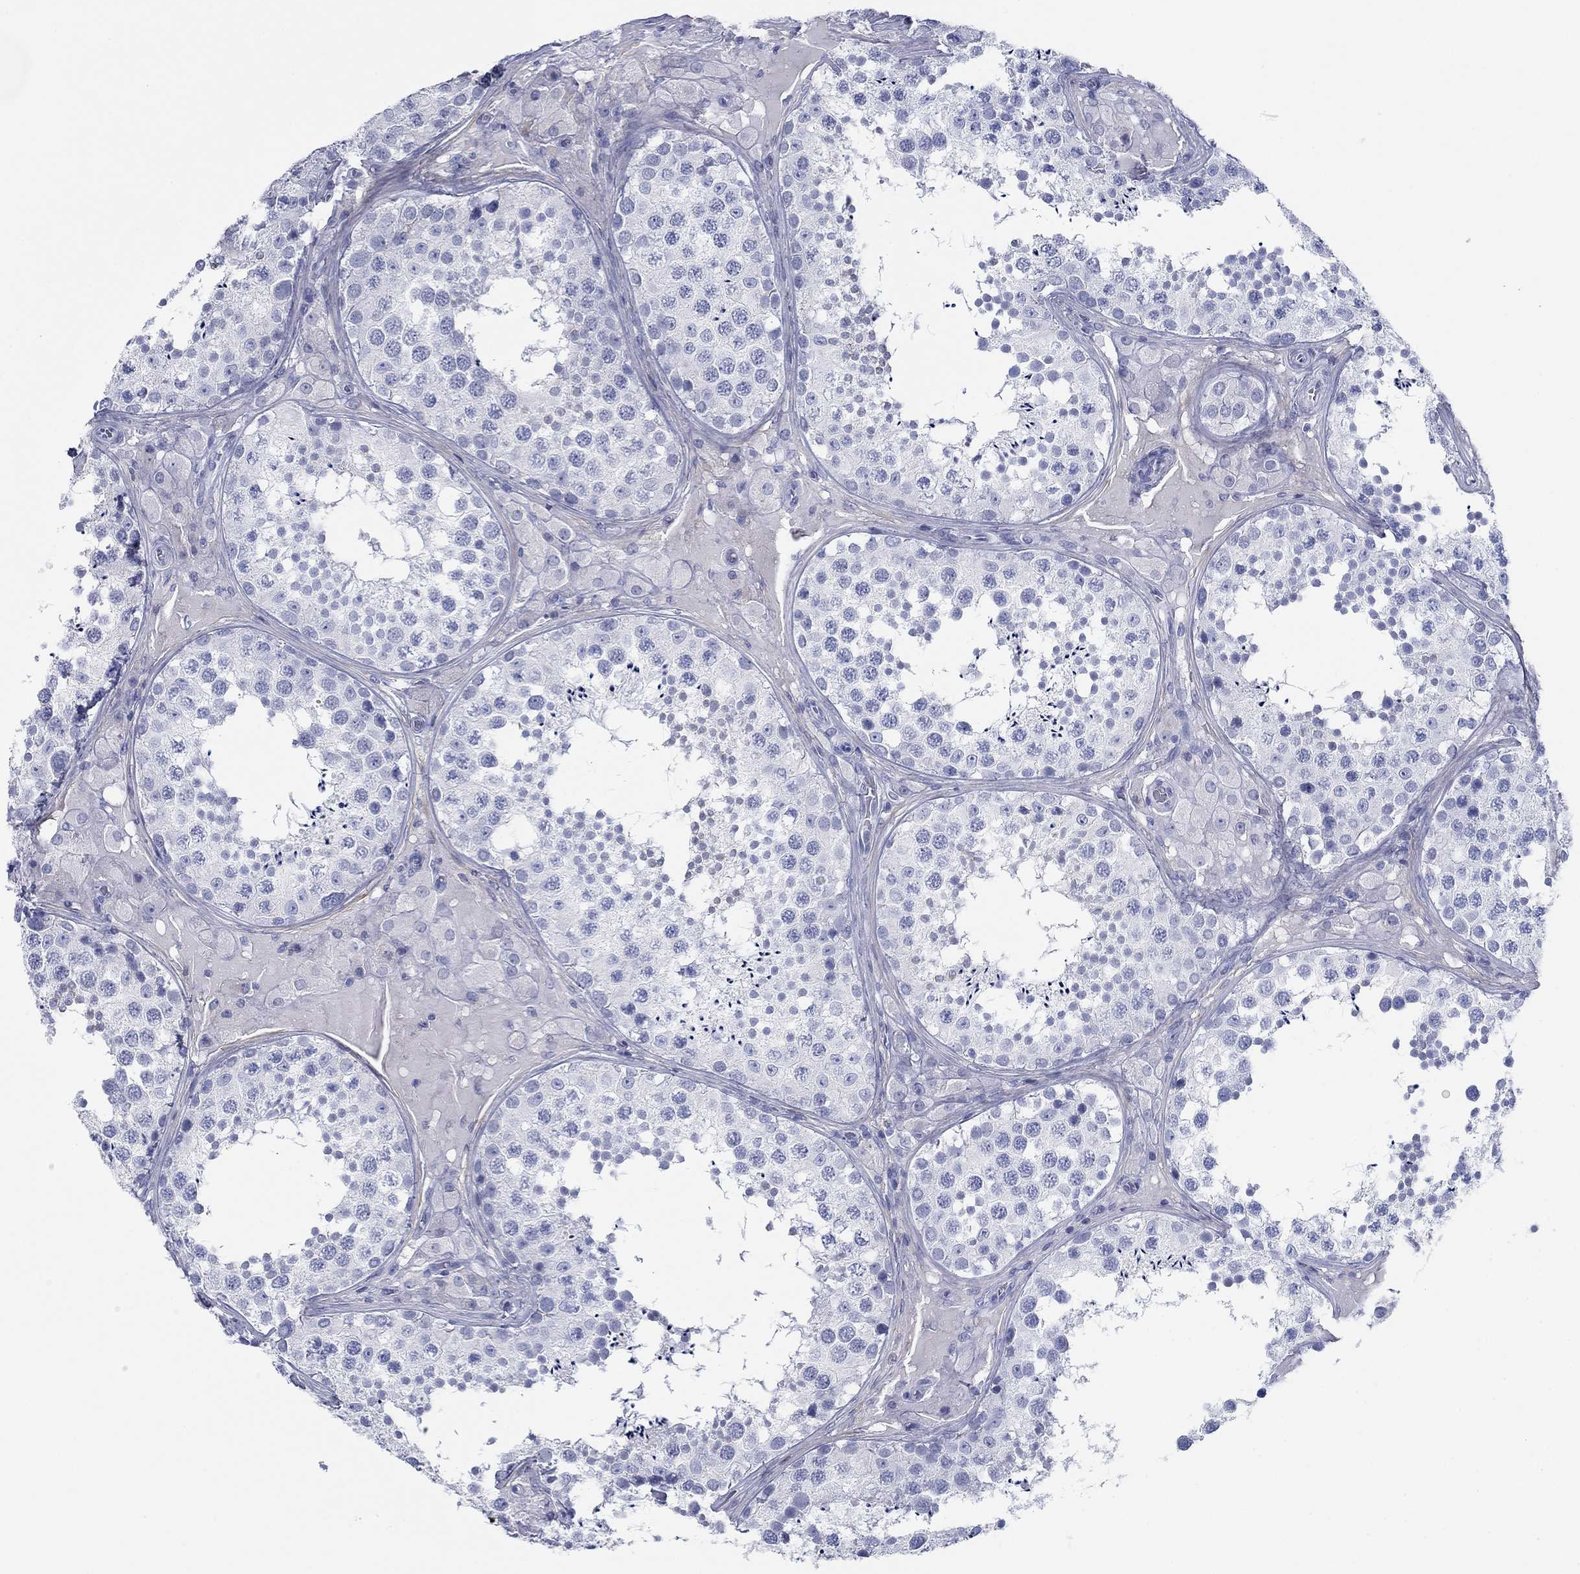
{"staining": {"intensity": "negative", "quantity": "none", "location": "none"}, "tissue": "testis", "cell_type": "Cells in seminiferous ducts", "image_type": "normal", "snomed": [{"axis": "morphology", "description": "Normal tissue, NOS"}, {"axis": "topography", "description": "Testis"}], "caption": "An immunohistochemistry (IHC) histopathology image of normal testis is shown. There is no staining in cells in seminiferous ducts of testis.", "gene": "PDYN", "patient": {"sex": "male", "age": 34}}